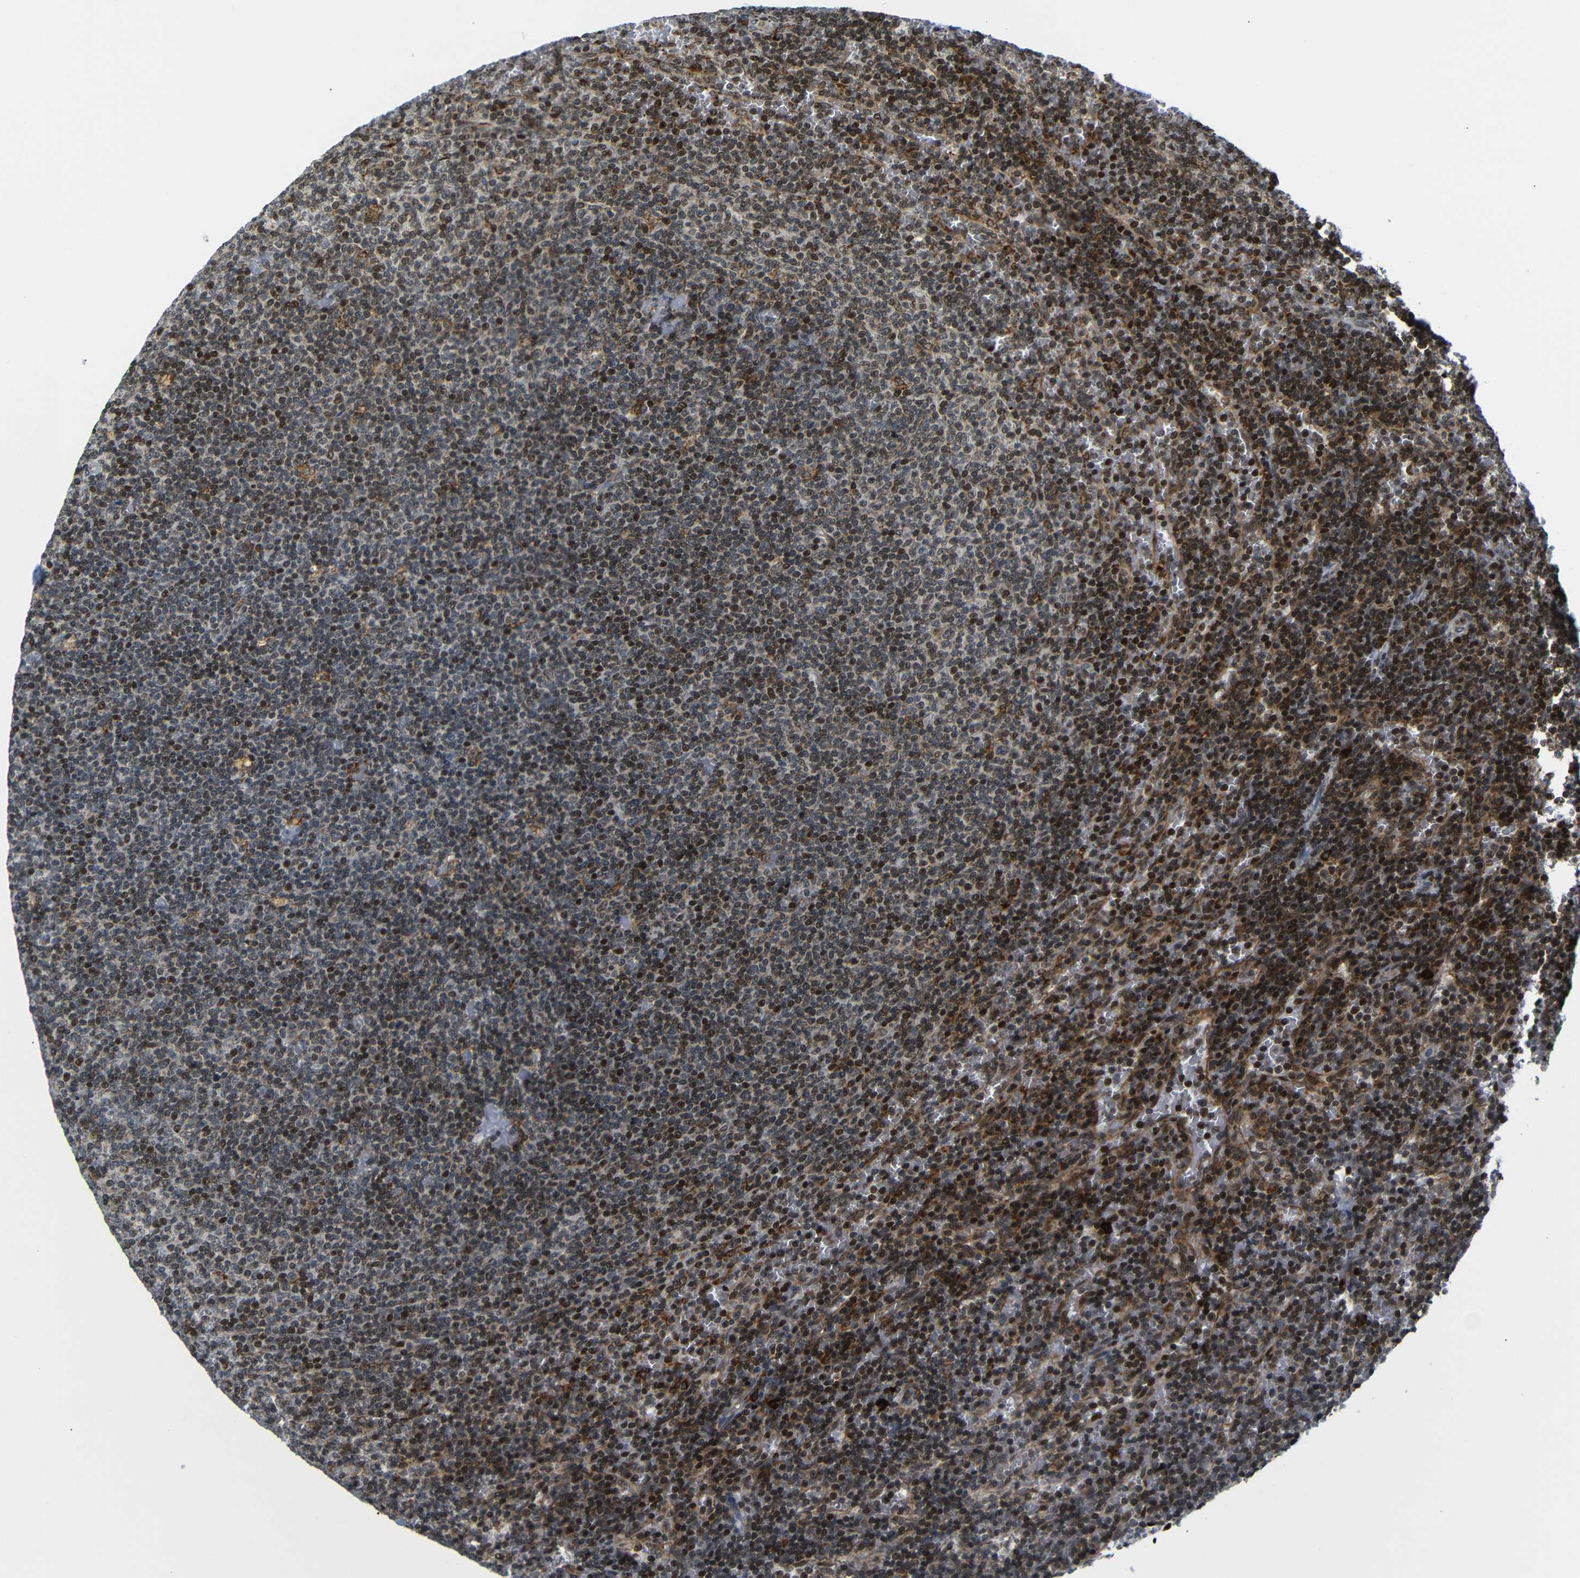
{"staining": {"intensity": "strong", "quantity": "25%-75%", "location": "nuclear"}, "tissue": "lymphoma", "cell_type": "Tumor cells", "image_type": "cancer", "snomed": [{"axis": "morphology", "description": "Malignant lymphoma, non-Hodgkin's type, Low grade"}, {"axis": "topography", "description": "Spleen"}], "caption": "Immunohistochemical staining of human low-grade malignant lymphoma, non-Hodgkin's type exhibits high levels of strong nuclear protein expression in about 25%-75% of tumor cells. The protein of interest is shown in brown color, while the nuclei are stained blue.", "gene": "SPCS2", "patient": {"sex": "female", "age": 50}}